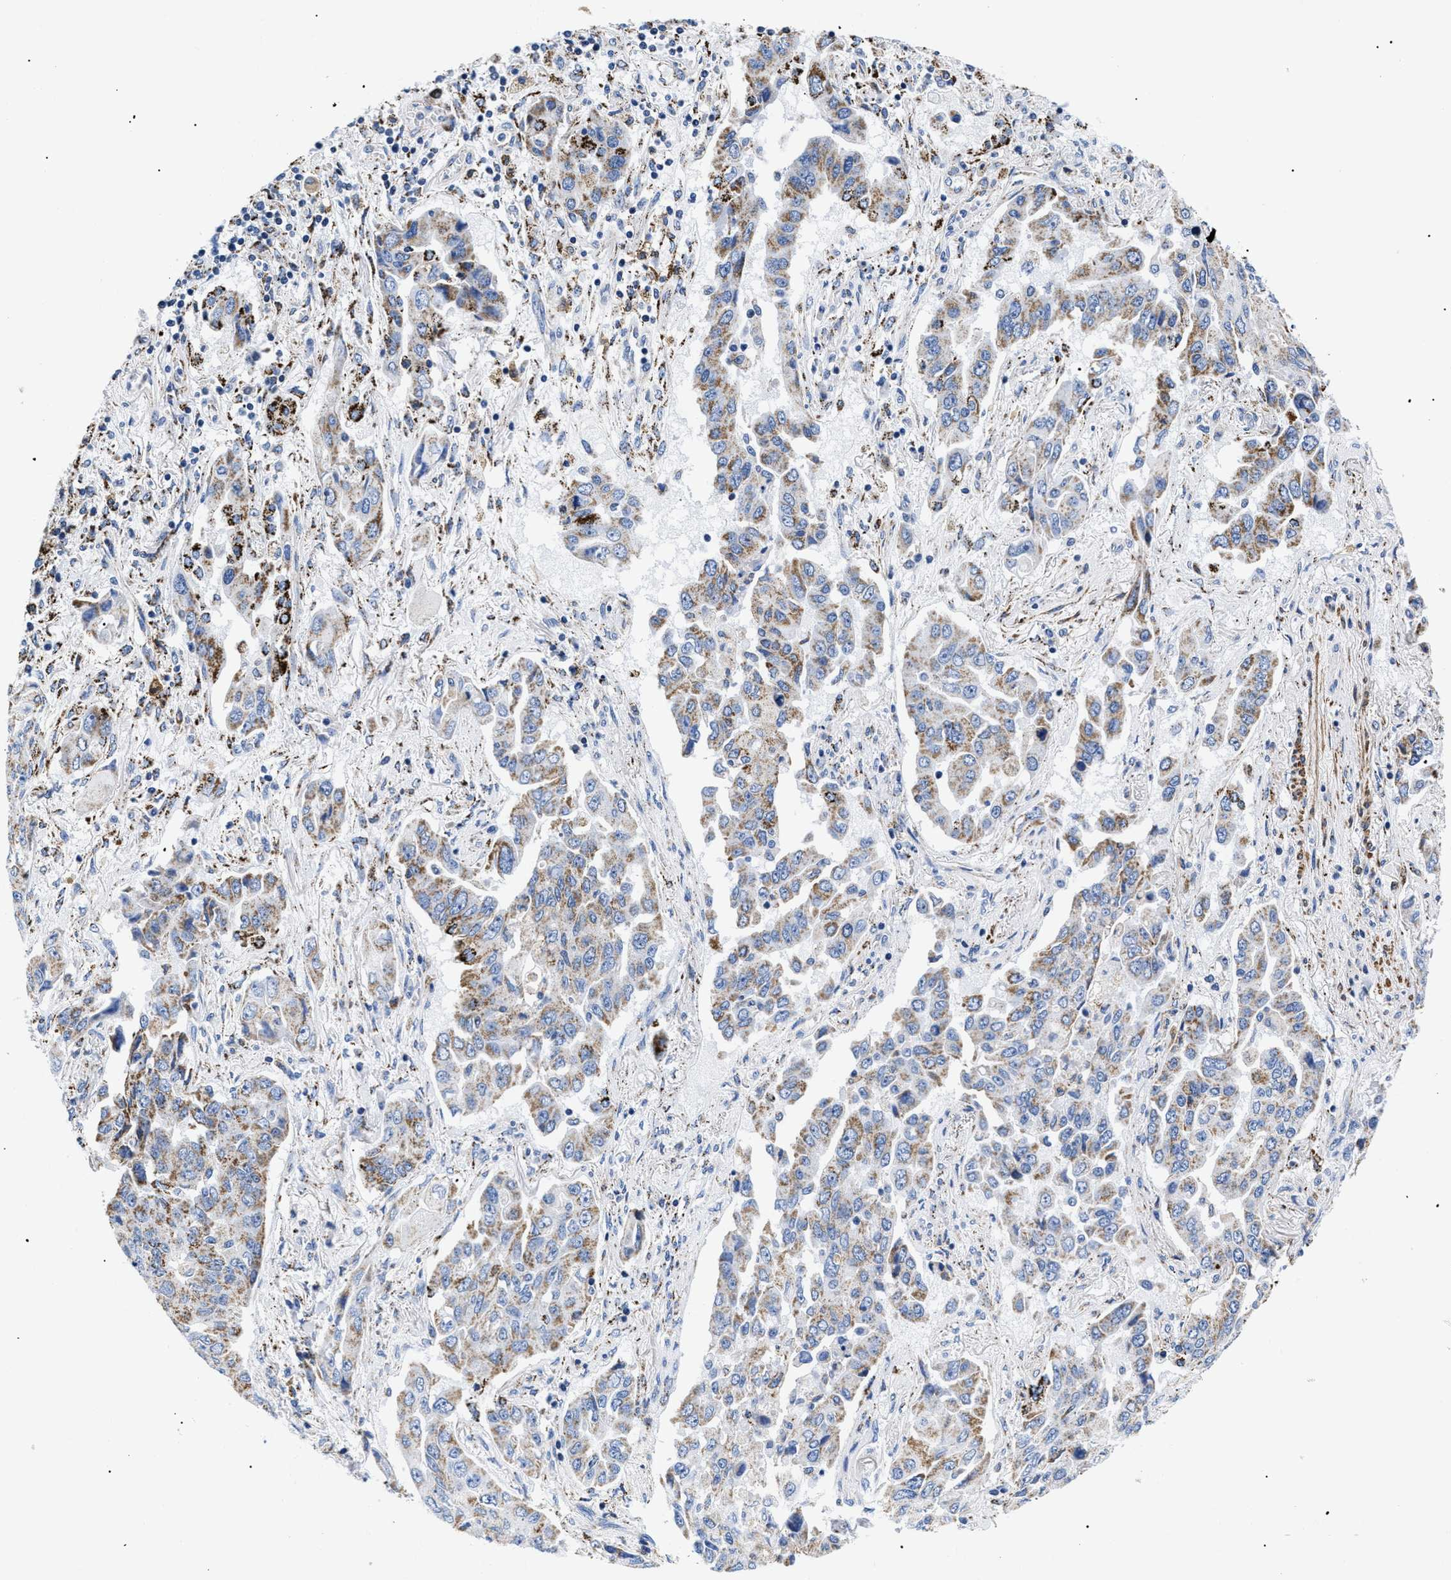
{"staining": {"intensity": "moderate", "quantity": "25%-75%", "location": "cytoplasmic/membranous"}, "tissue": "lung cancer", "cell_type": "Tumor cells", "image_type": "cancer", "snomed": [{"axis": "morphology", "description": "Adenocarcinoma, NOS"}, {"axis": "topography", "description": "Lung"}], "caption": "IHC photomicrograph of lung cancer (adenocarcinoma) stained for a protein (brown), which demonstrates medium levels of moderate cytoplasmic/membranous staining in approximately 25%-75% of tumor cells.", "gene": "GPR149", "patient": {"sex": "female", "age": 65}}